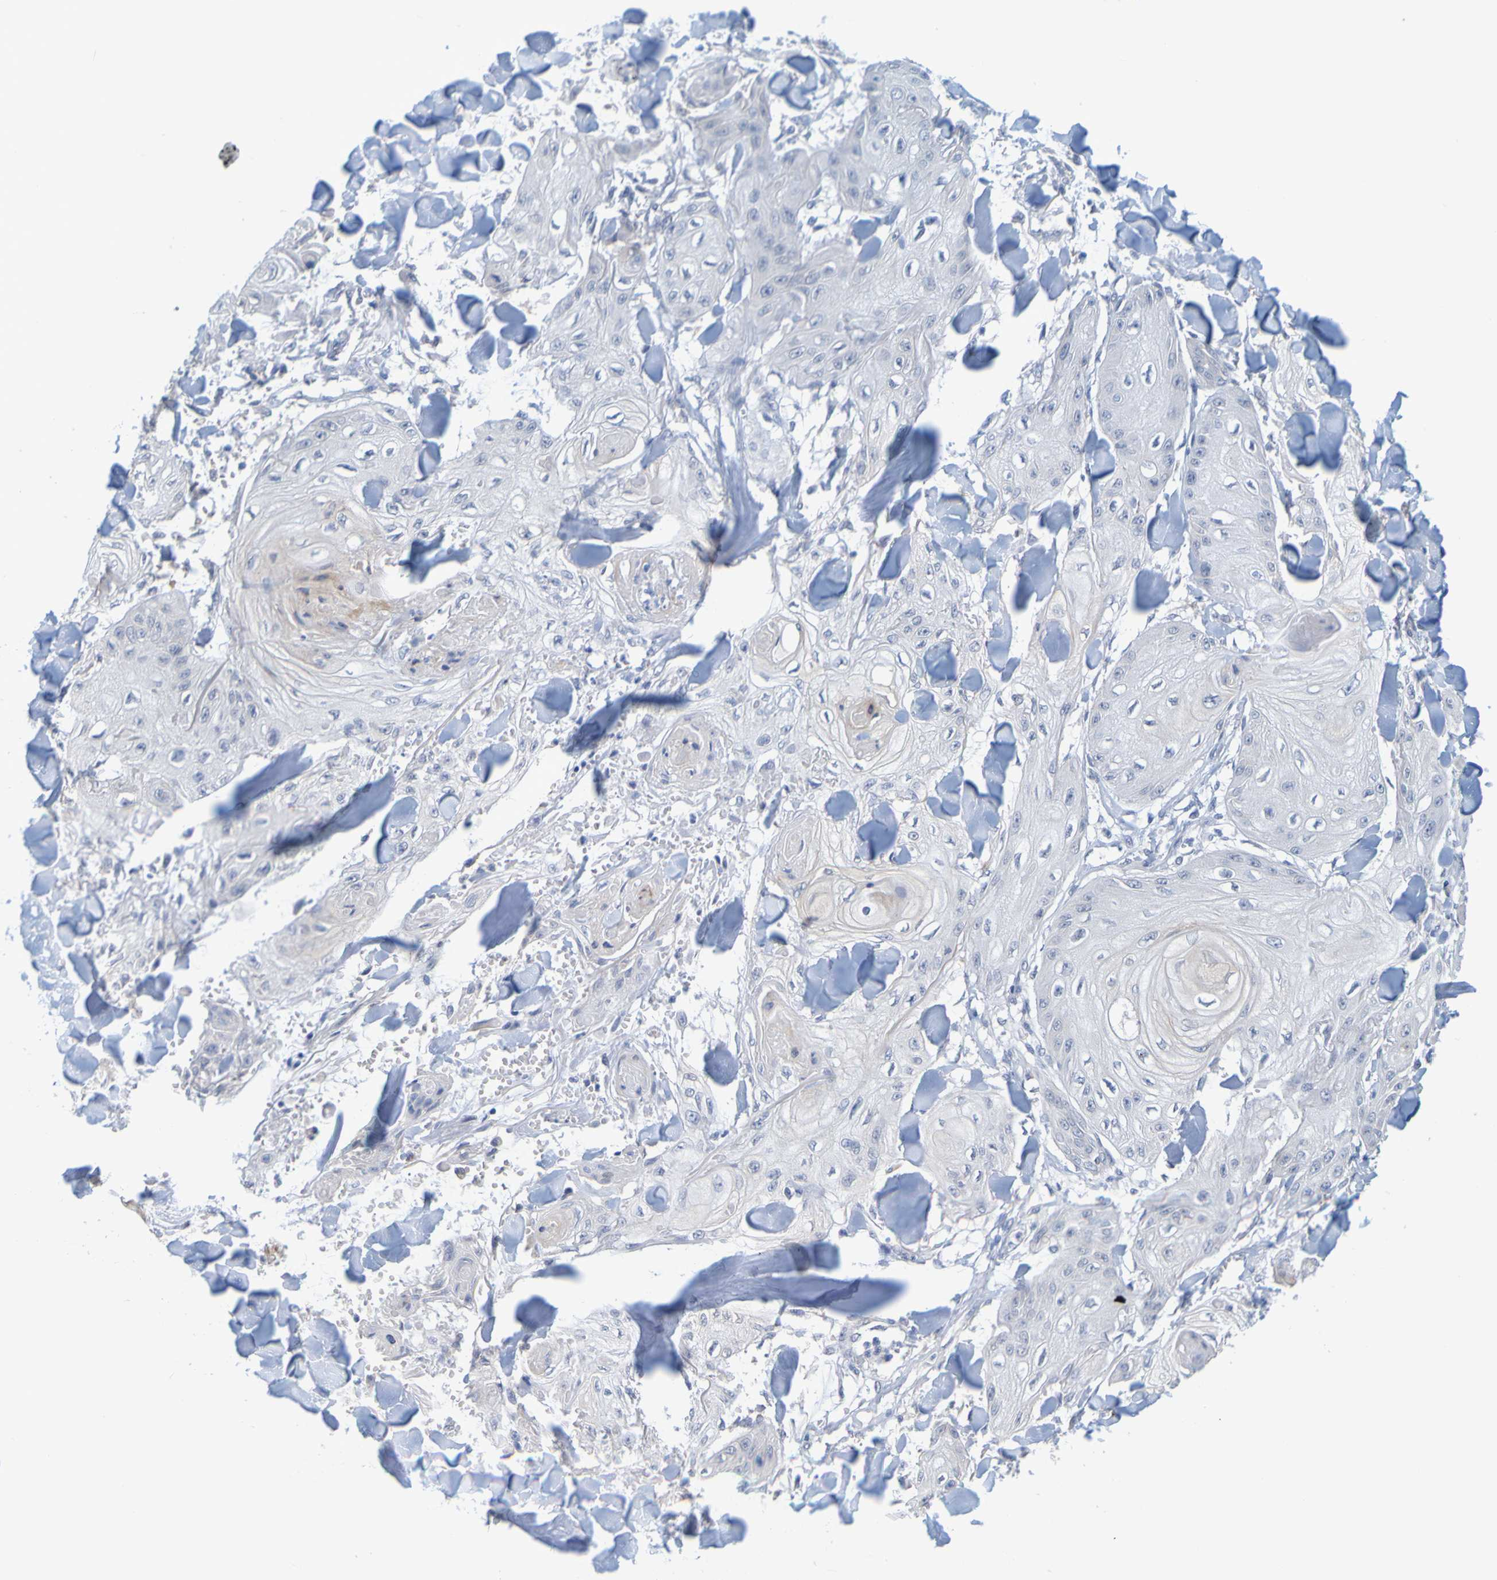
{"staining": {"intensity": "negative", "quantity": "none", "location": "none"}, "tissue": "skin cancer", "cell_type": "Tumor cells", "image_type": "cancer", "snomed": [{"axis": "morphology", "description": "Squamous cell carcinoma, NOS"}, {"axis": "topography", "description": "Skin"}], "caption": "Skin cancer (squamous cell carcinoma) was stained to show a protein in brown. There is no significant expression in tumor cells. The staining is performed using DAB (3,3'-diaminobenzidine) brown chromogen with nuclei counter-stained in using hematoxylin.", "gene": "ENDOU", "patient": {"sex": "male", "age": 74}}